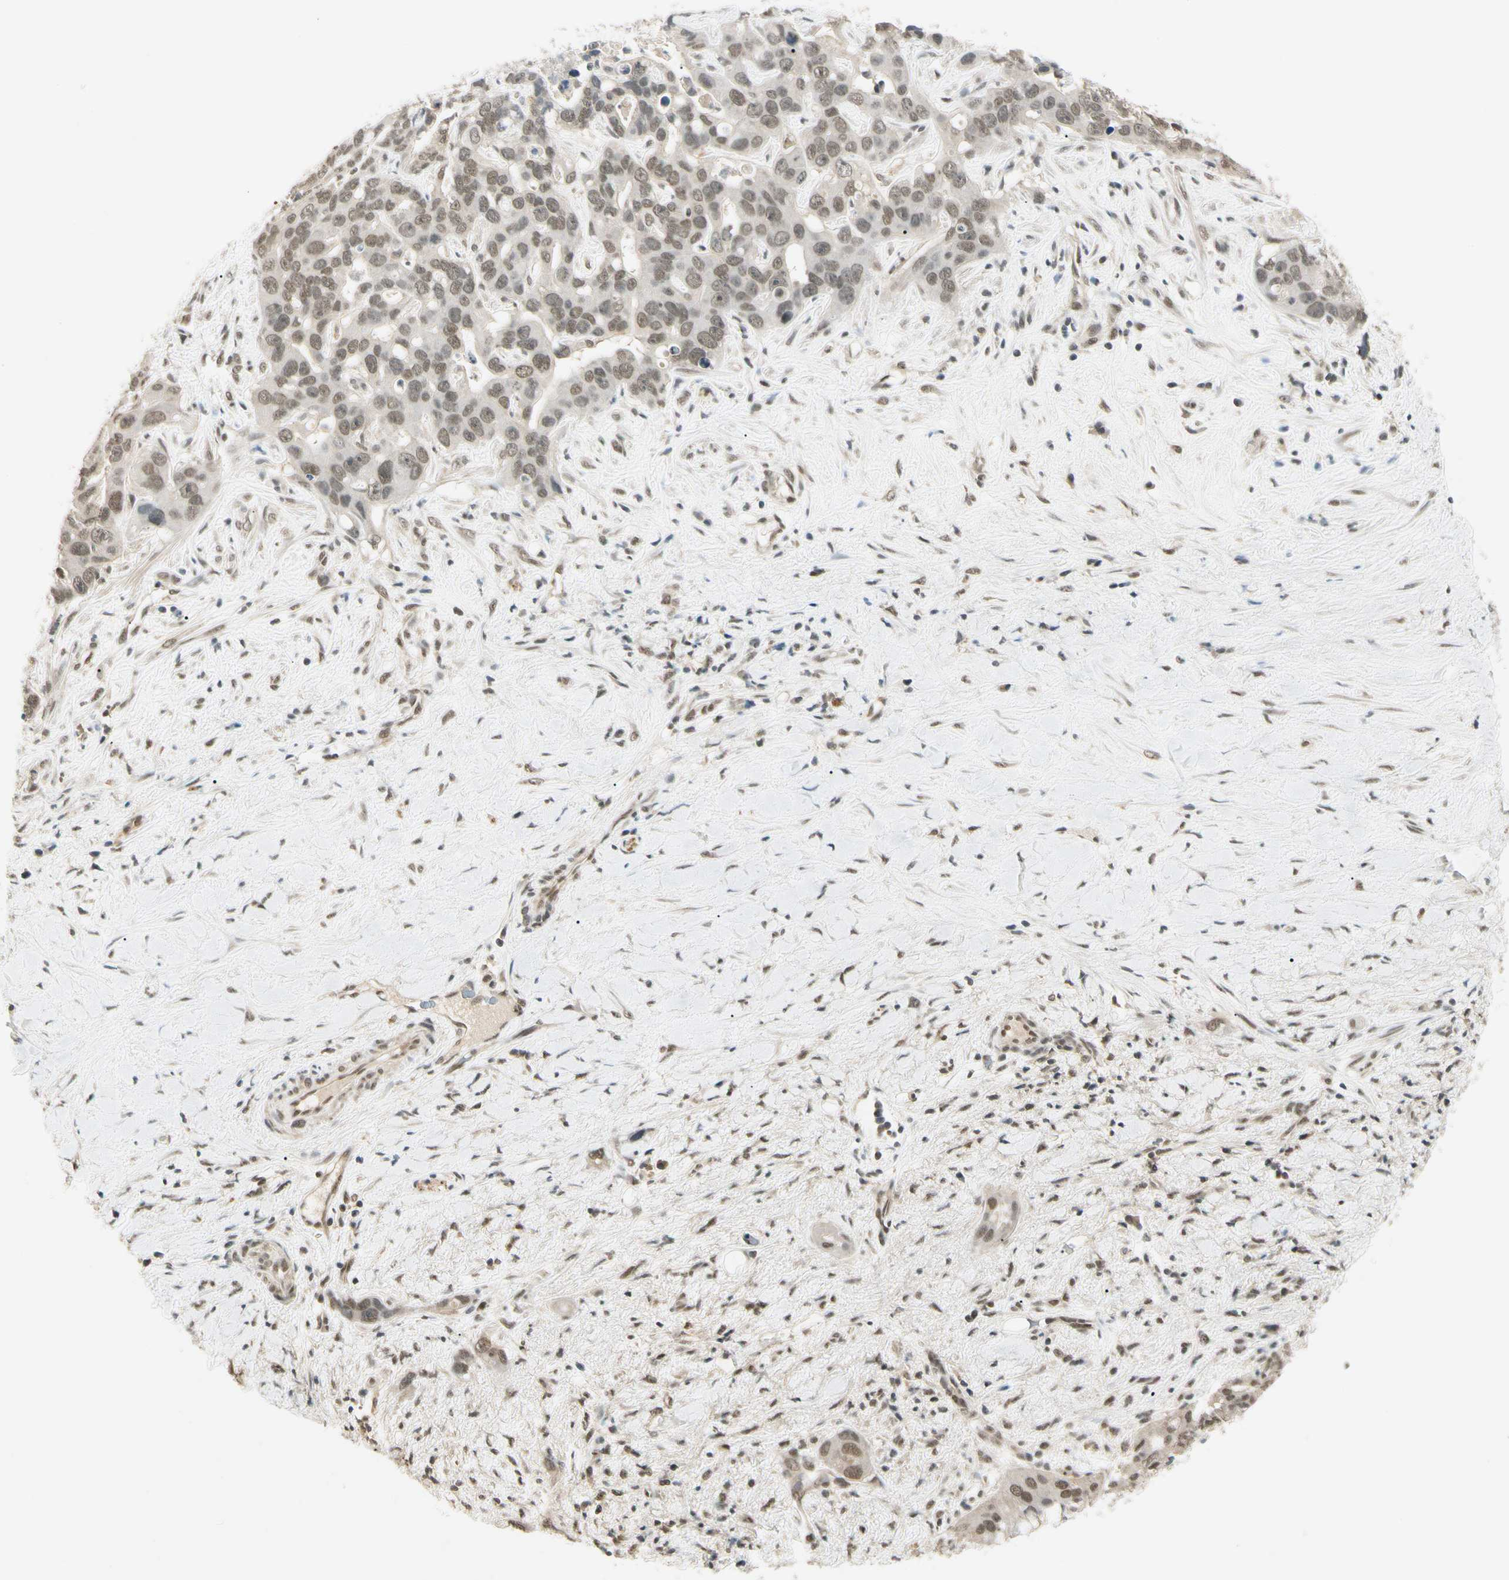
{"staining": {"intensity": "weak", "quantity": ">75%", "location": "nuclear"}, "tissue": "liver cancer", "cell_type": "Tumor cells", "image_type": "cancer", "snomed": [{"axis": "morphology", "description": "Cholangiocarcinoma"}, {"axis": "topography", "description": "Liver"}], "caption": "Protein staining by immunohistochemistry displays weak nuclear expression in about >75% of tumor cells in liver cancer.", "gene": "ZSCAN12", "patient": {"sex": "female", "age": 65}}